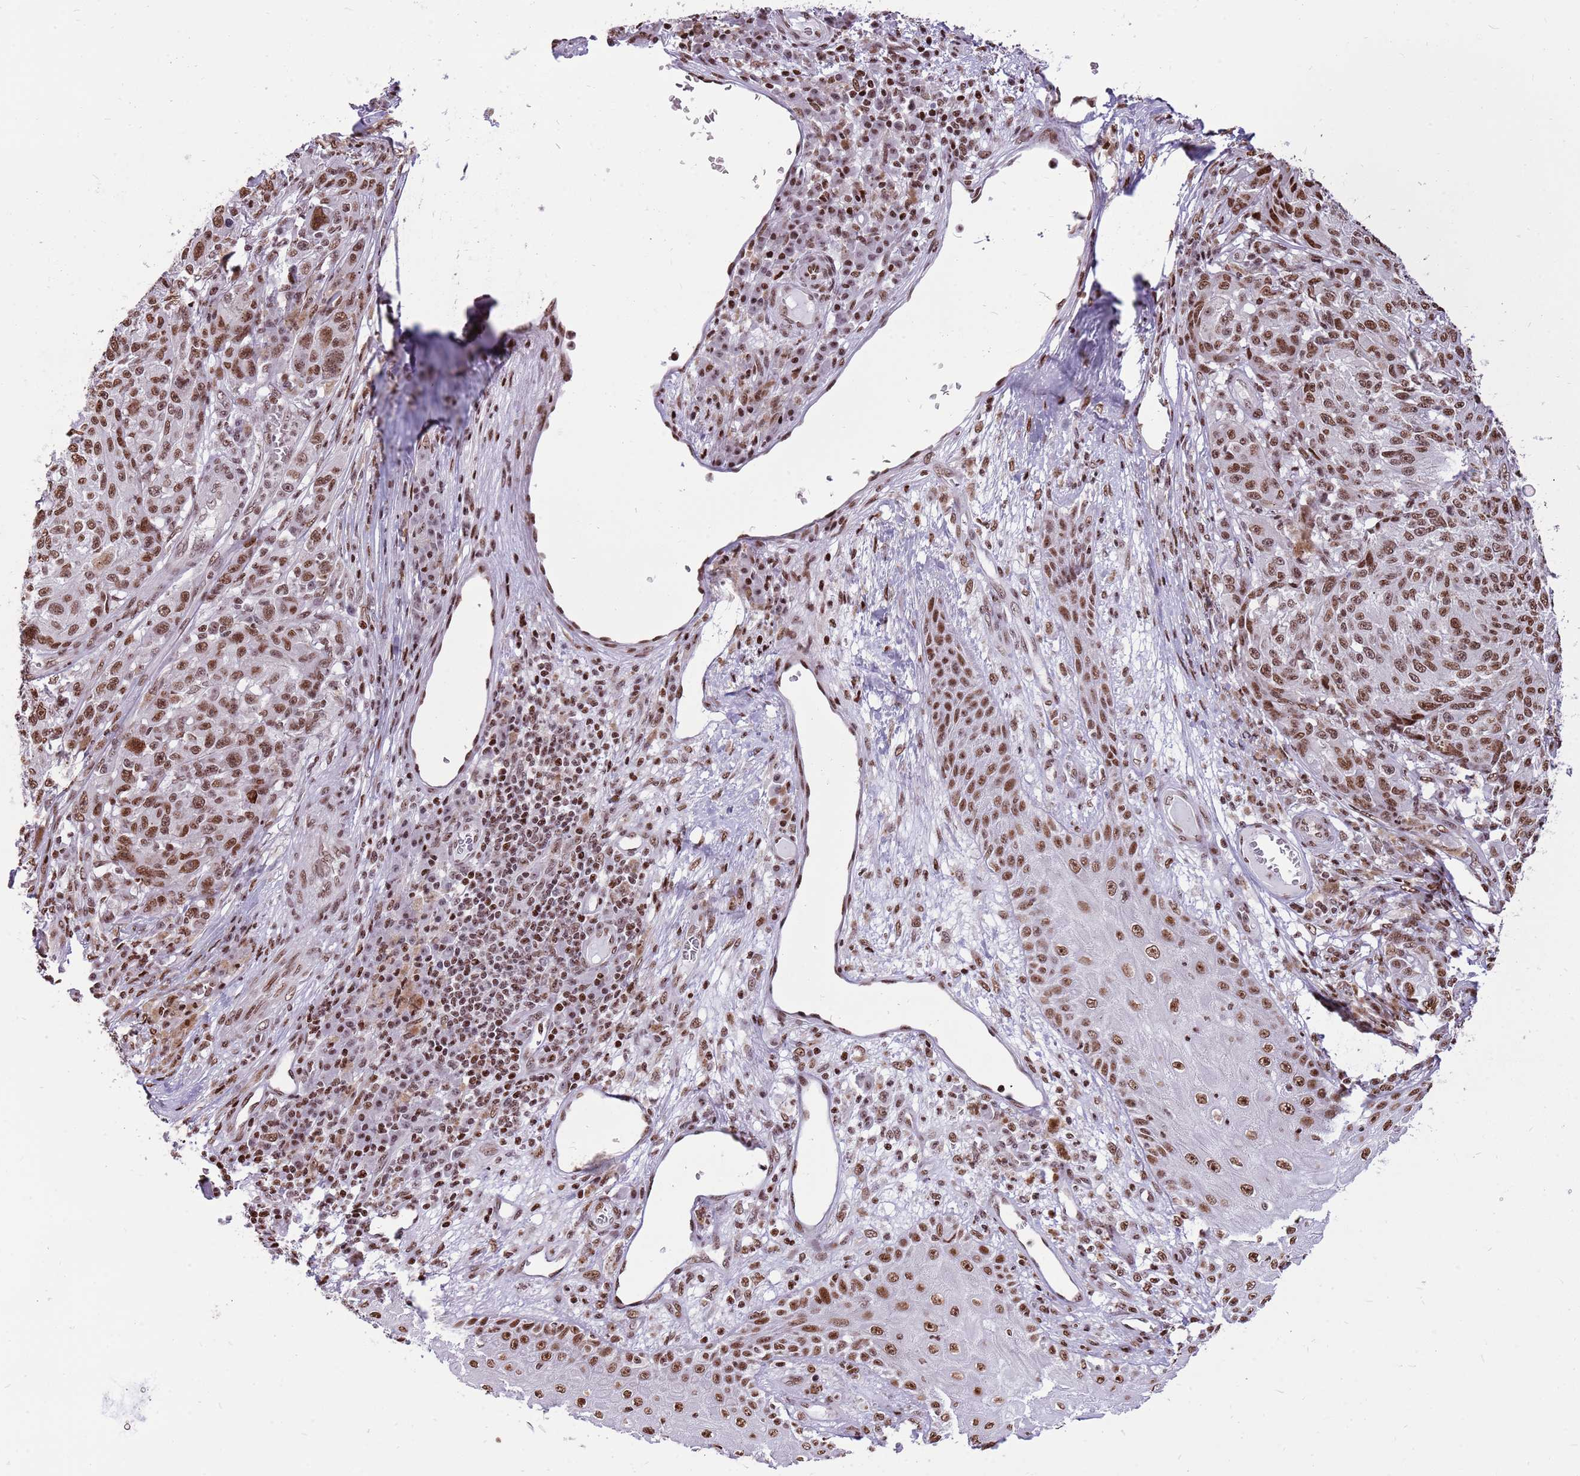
{"staining": {"intensity": "moderate", "quantity": "25%-75%", "location": "nuclear"}, "tissue": "melanoma", "cell_type": "Tumor cells", "image_type": "cancer", "snomed": [{"axis": "morphology", "description": "Malignant melanoma, NOS"}, {"axis": "topography", "description": "Skin"}], "caption": "Malignant melanoma tissue demonstrates moderate nuclear positivity in approximately 25%-75% of tumor cells (DAB (3,3'-diaminobenzidine) = brown stain, brightfield microscopy at high magnification).", "gene": "WASHC4", "patient": {"sex": "male", "age": 53}}